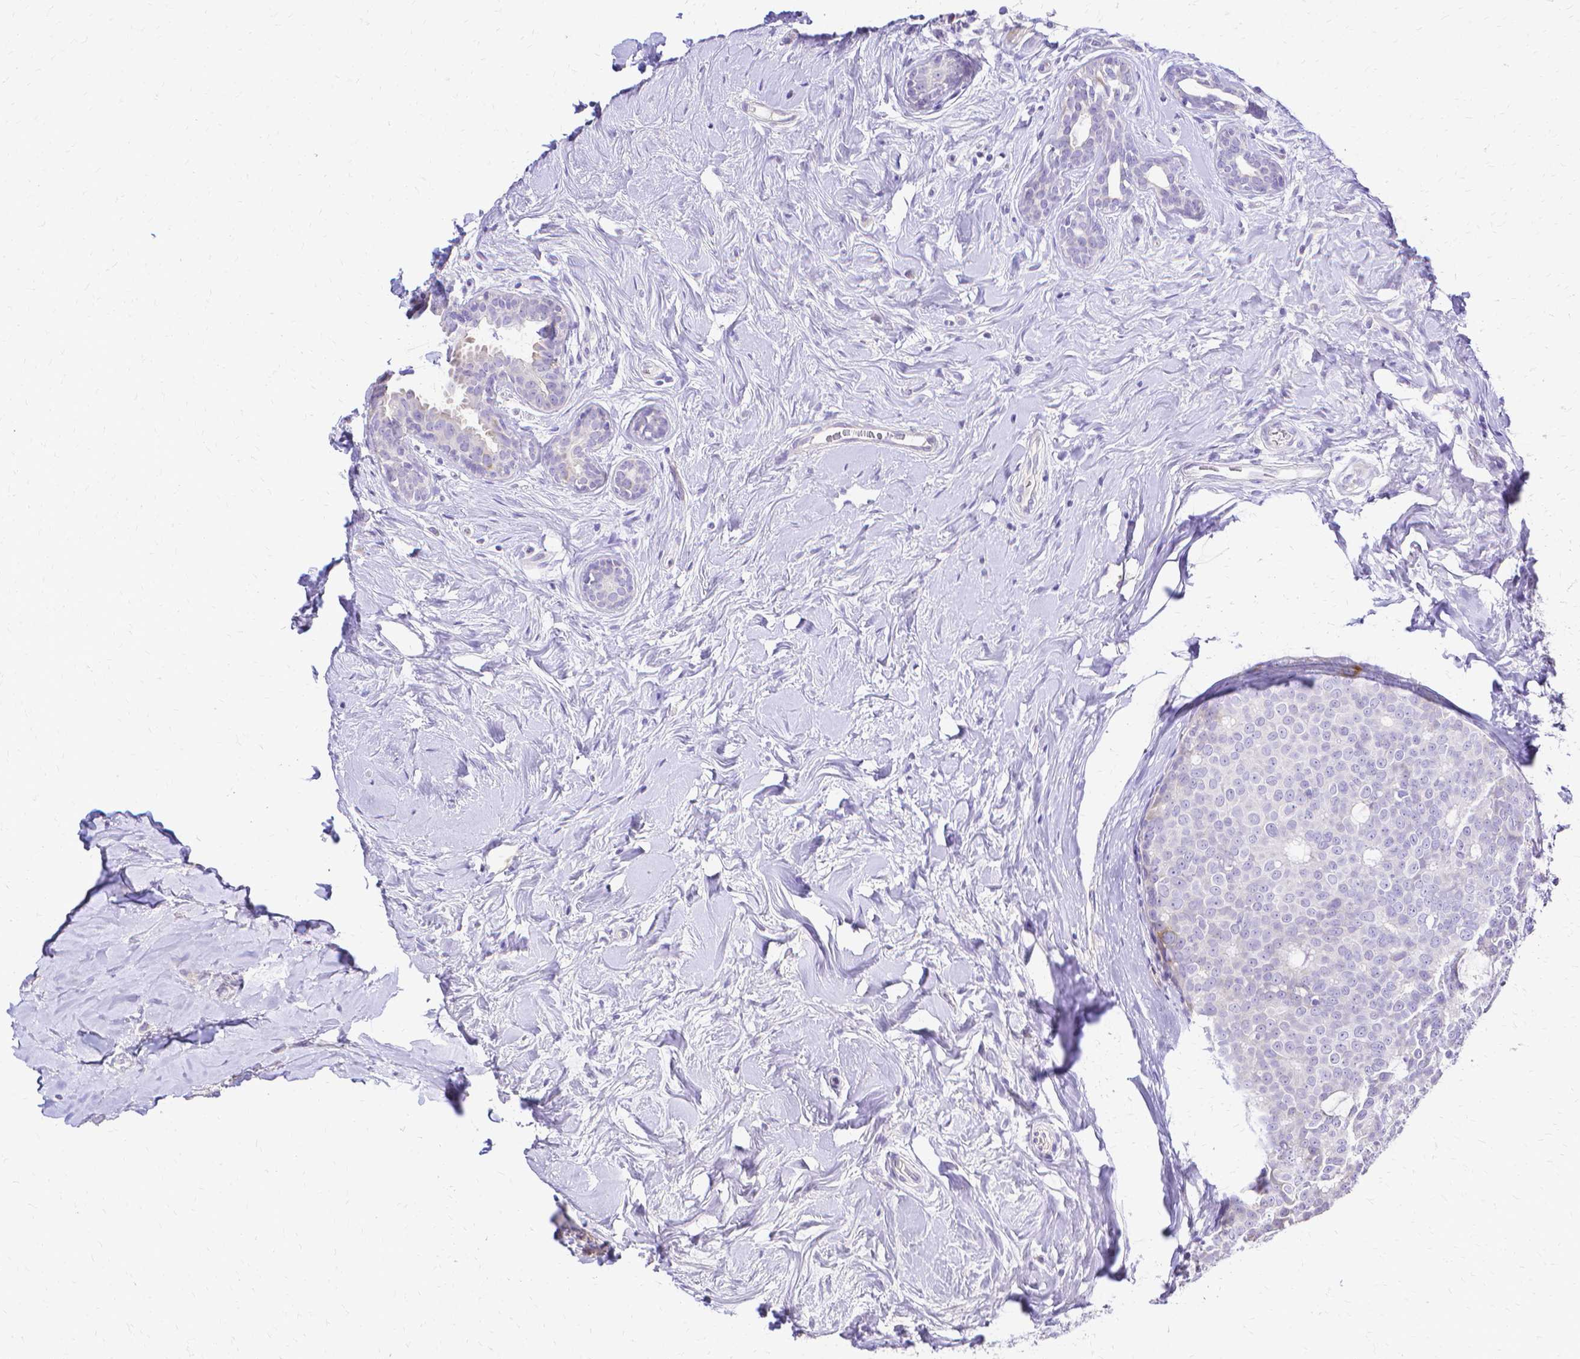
{"staining": {"intensity": "strong", "quantity": "<25%", "location": "cytoplasmic/membranous"}, "tissue": "breast cancer", "cell_type": "Tumor cells", "image_type": "cancer", "snomed": [{"axis": "morphology", "description": "Duct carcinoma"}, {"axis": "topography", "description": "Breast"}], "caption": "Strong cytoplasmic/membranous staining is identified in about <25% of tumor cells in breast cancer.", "gene": "CCNB1", "patient": {"sex": "female", "age": 45}}